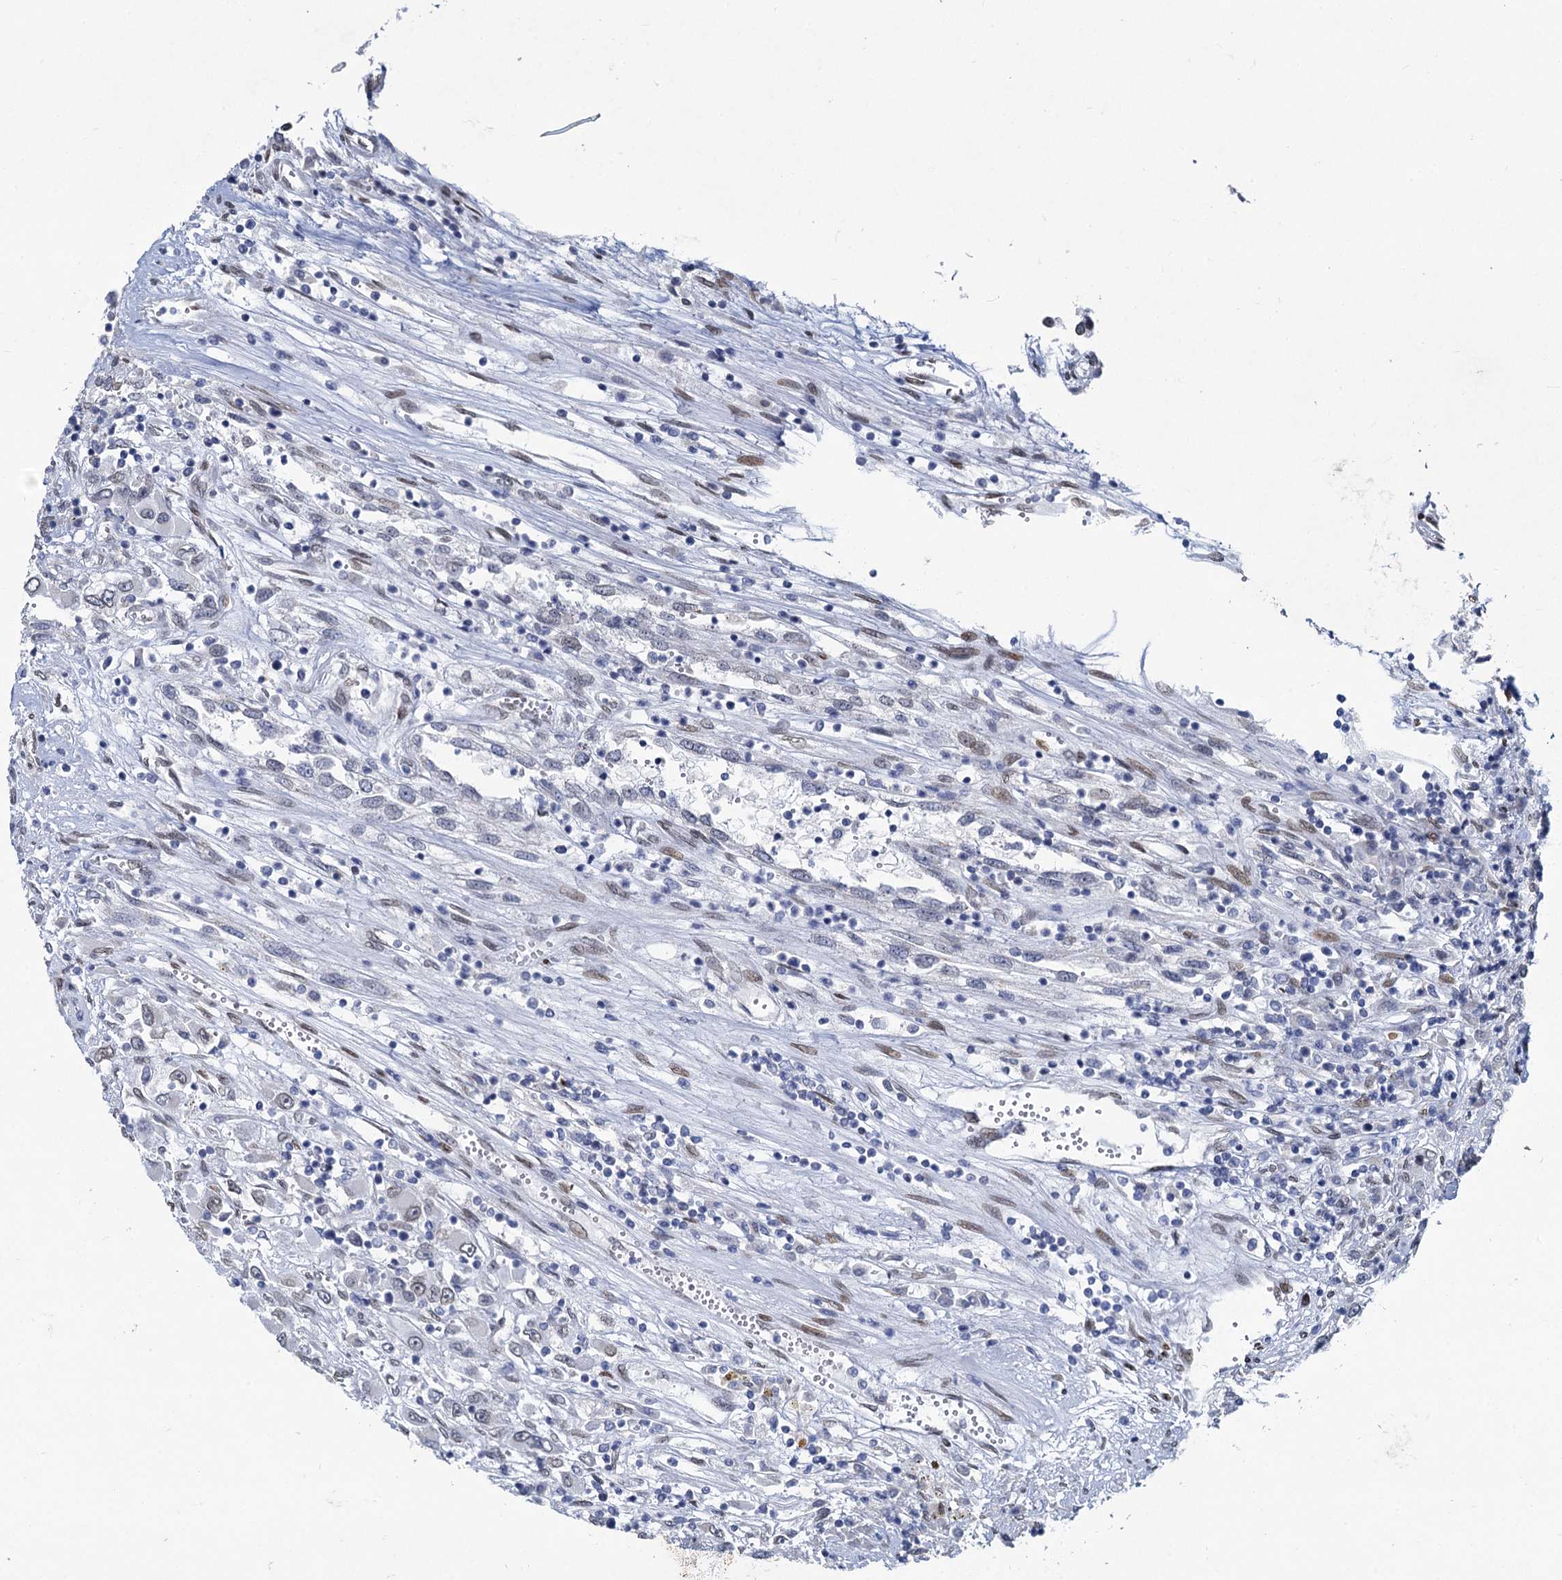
{"staining": {"intensity": "negative", "quantity": "none", "location": "none"}, "tissue": "renal cancer", "cell_type": "Tumor cells", "image_type": "cancer", "snomed": [{"axis": "morphology", "description": "Adenocarcinoma, NOS"}, {"axis": "topography", "description": "Kidney"}], "caption": "Protein analysis of renal cancer (adenocarcinoma) exhibits no significant positivity in tumor cells.", "gene": "PRSS35", "patient": {"sex": "female", "age": 52}}